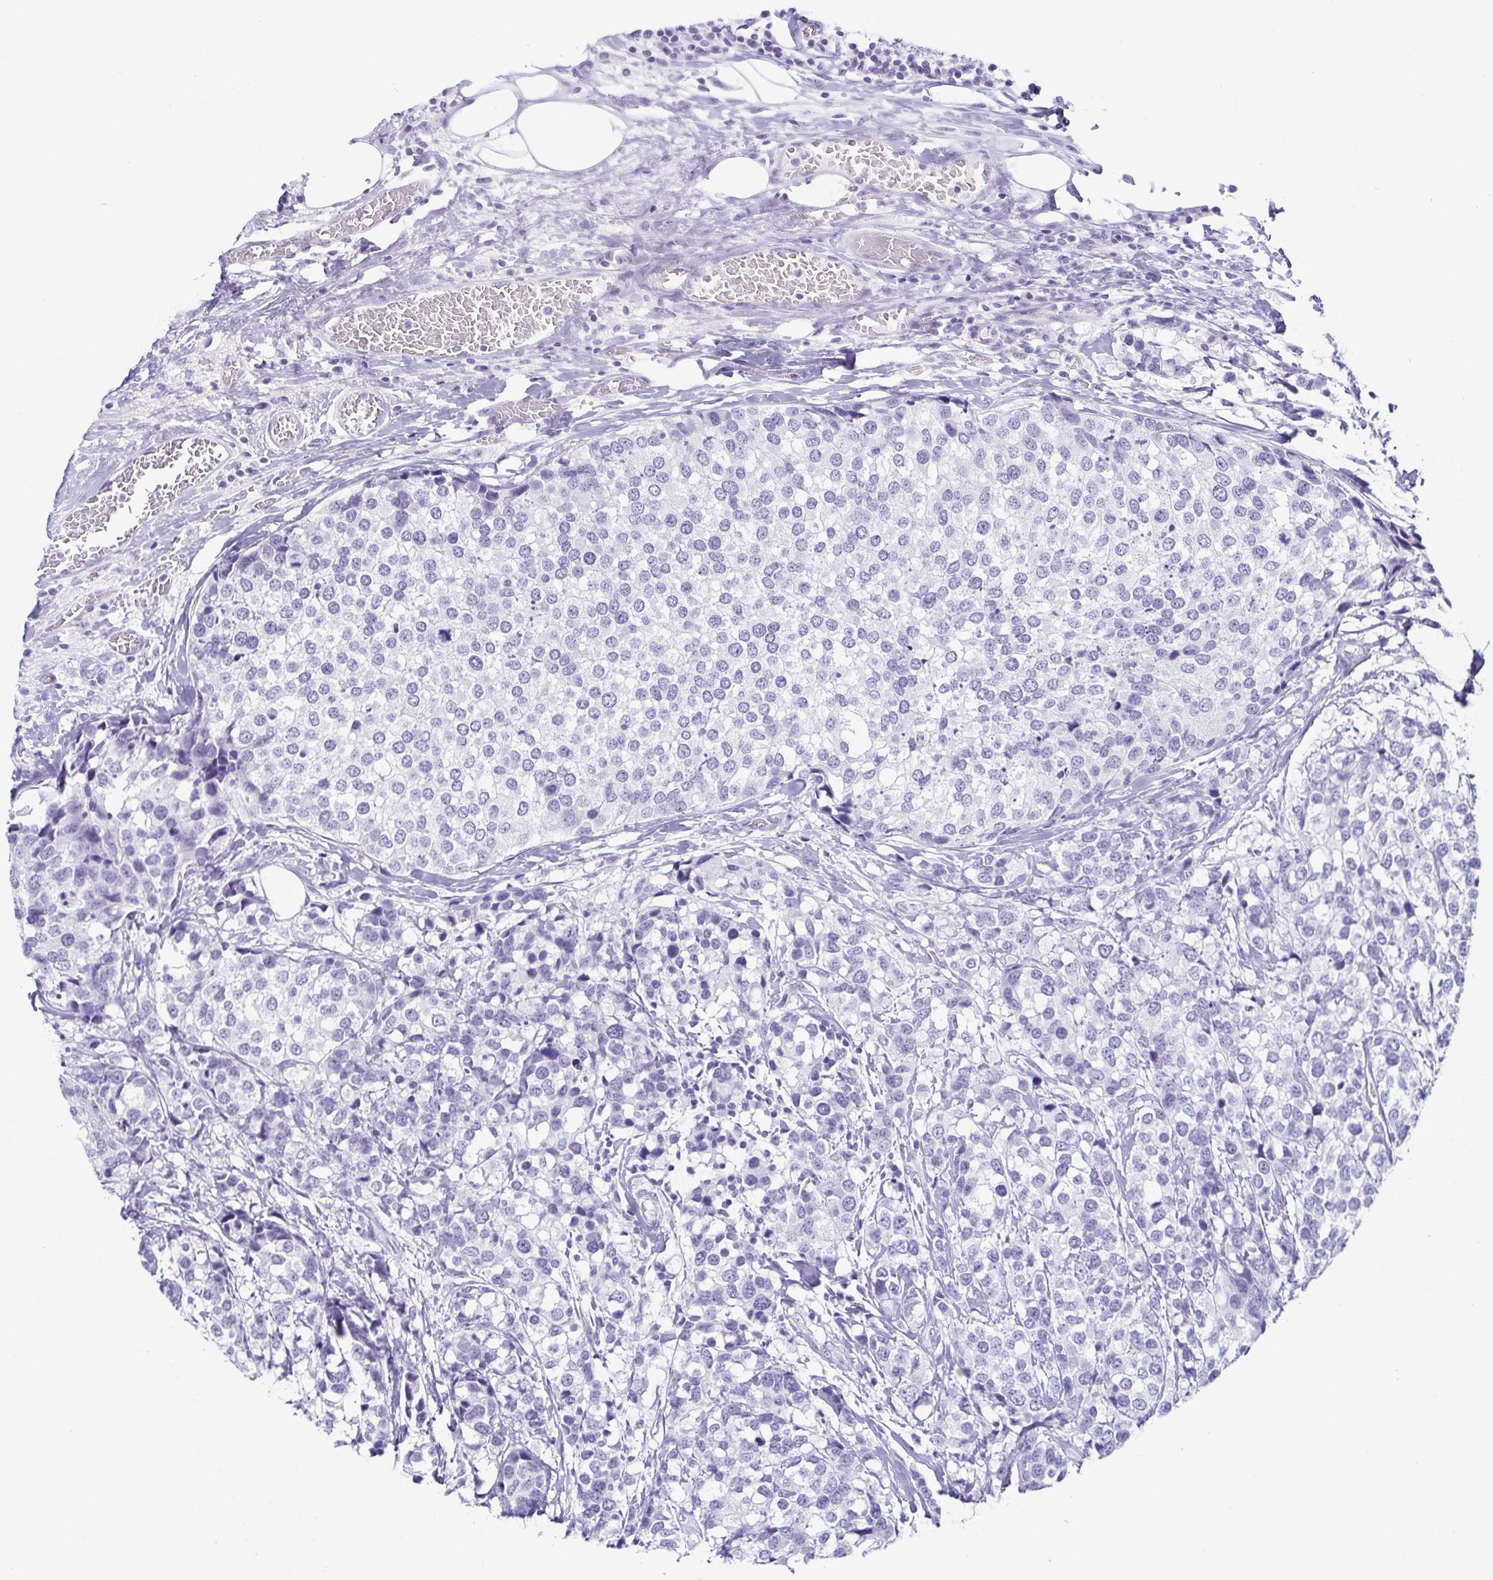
{"staining": {"intensity": "negative", "quantity": "none", "location": "none"}, "tissue": "breast cancer", "cell_type": "Tumor cells", "image_type": "cancer", "snomed": [{"axis": "morphology", "description": "Lobular carcinoma"}, {"axis": "topography", "description": "Breast"}], "caption": "An immunohistochemistry histopathology image of lobular carcinoma (breast) is shown. There is no staining in tumor cells of lobular carcinoma (breast).", "gene": "ESX1", "patient": {"sex": "female", "age": 59}}